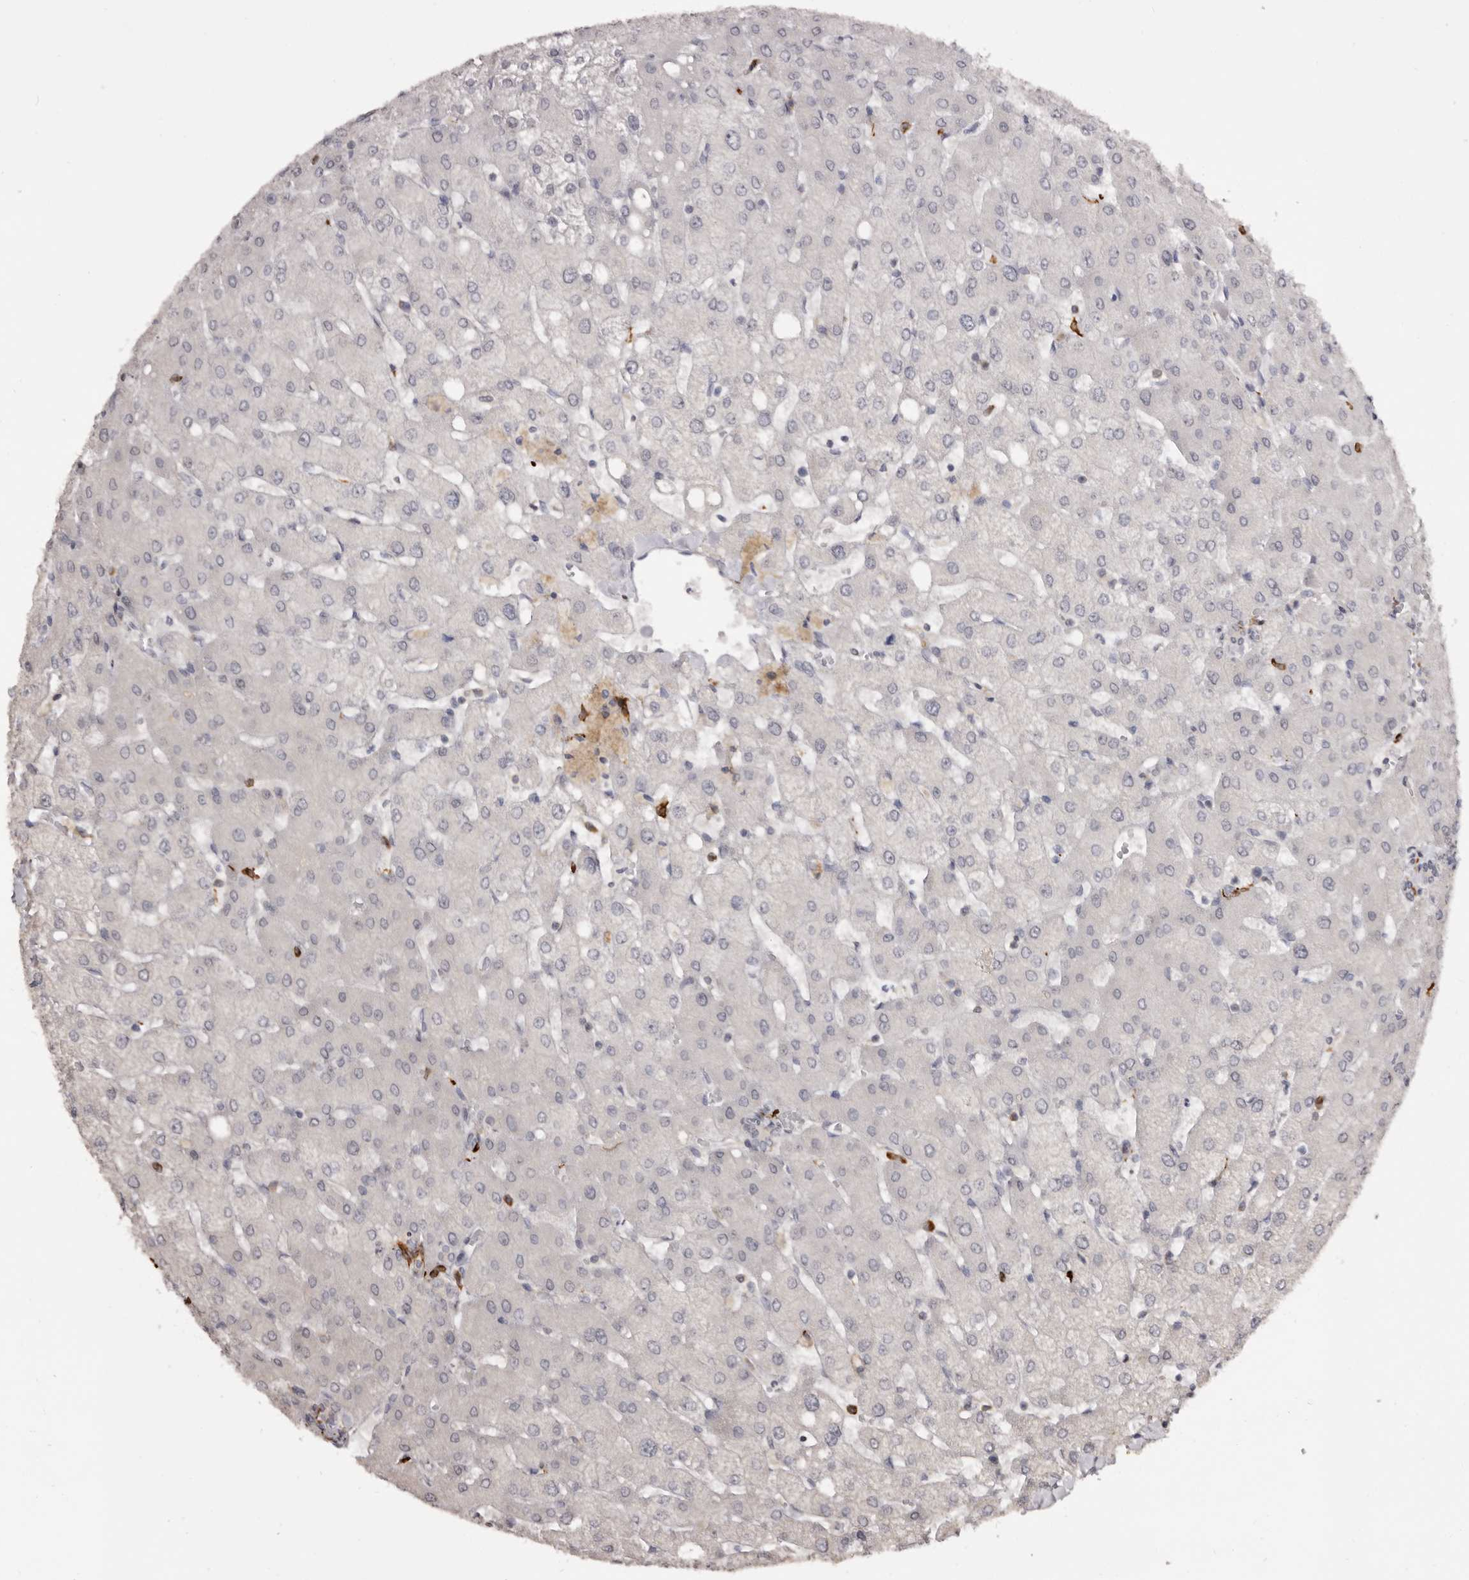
{"staining": {"intensity": "negative", "quantity": "none", "location": "none"}, "tissue": "liver", "cell_type": "Cholangiocytes", "image_type": "normal", "snomed": [{"axis": "morphology", "description": "Normal tissue, NOS"}, {"axis": "topography", "description": "Liver"}], "caption": "High power microscopy histopathology image of an IHC histopathology image of normal liver, revealing no significant staining in cholangiocytes.", "gene": "TNNI1", "patient": {"sex": "female", "age": 54}}